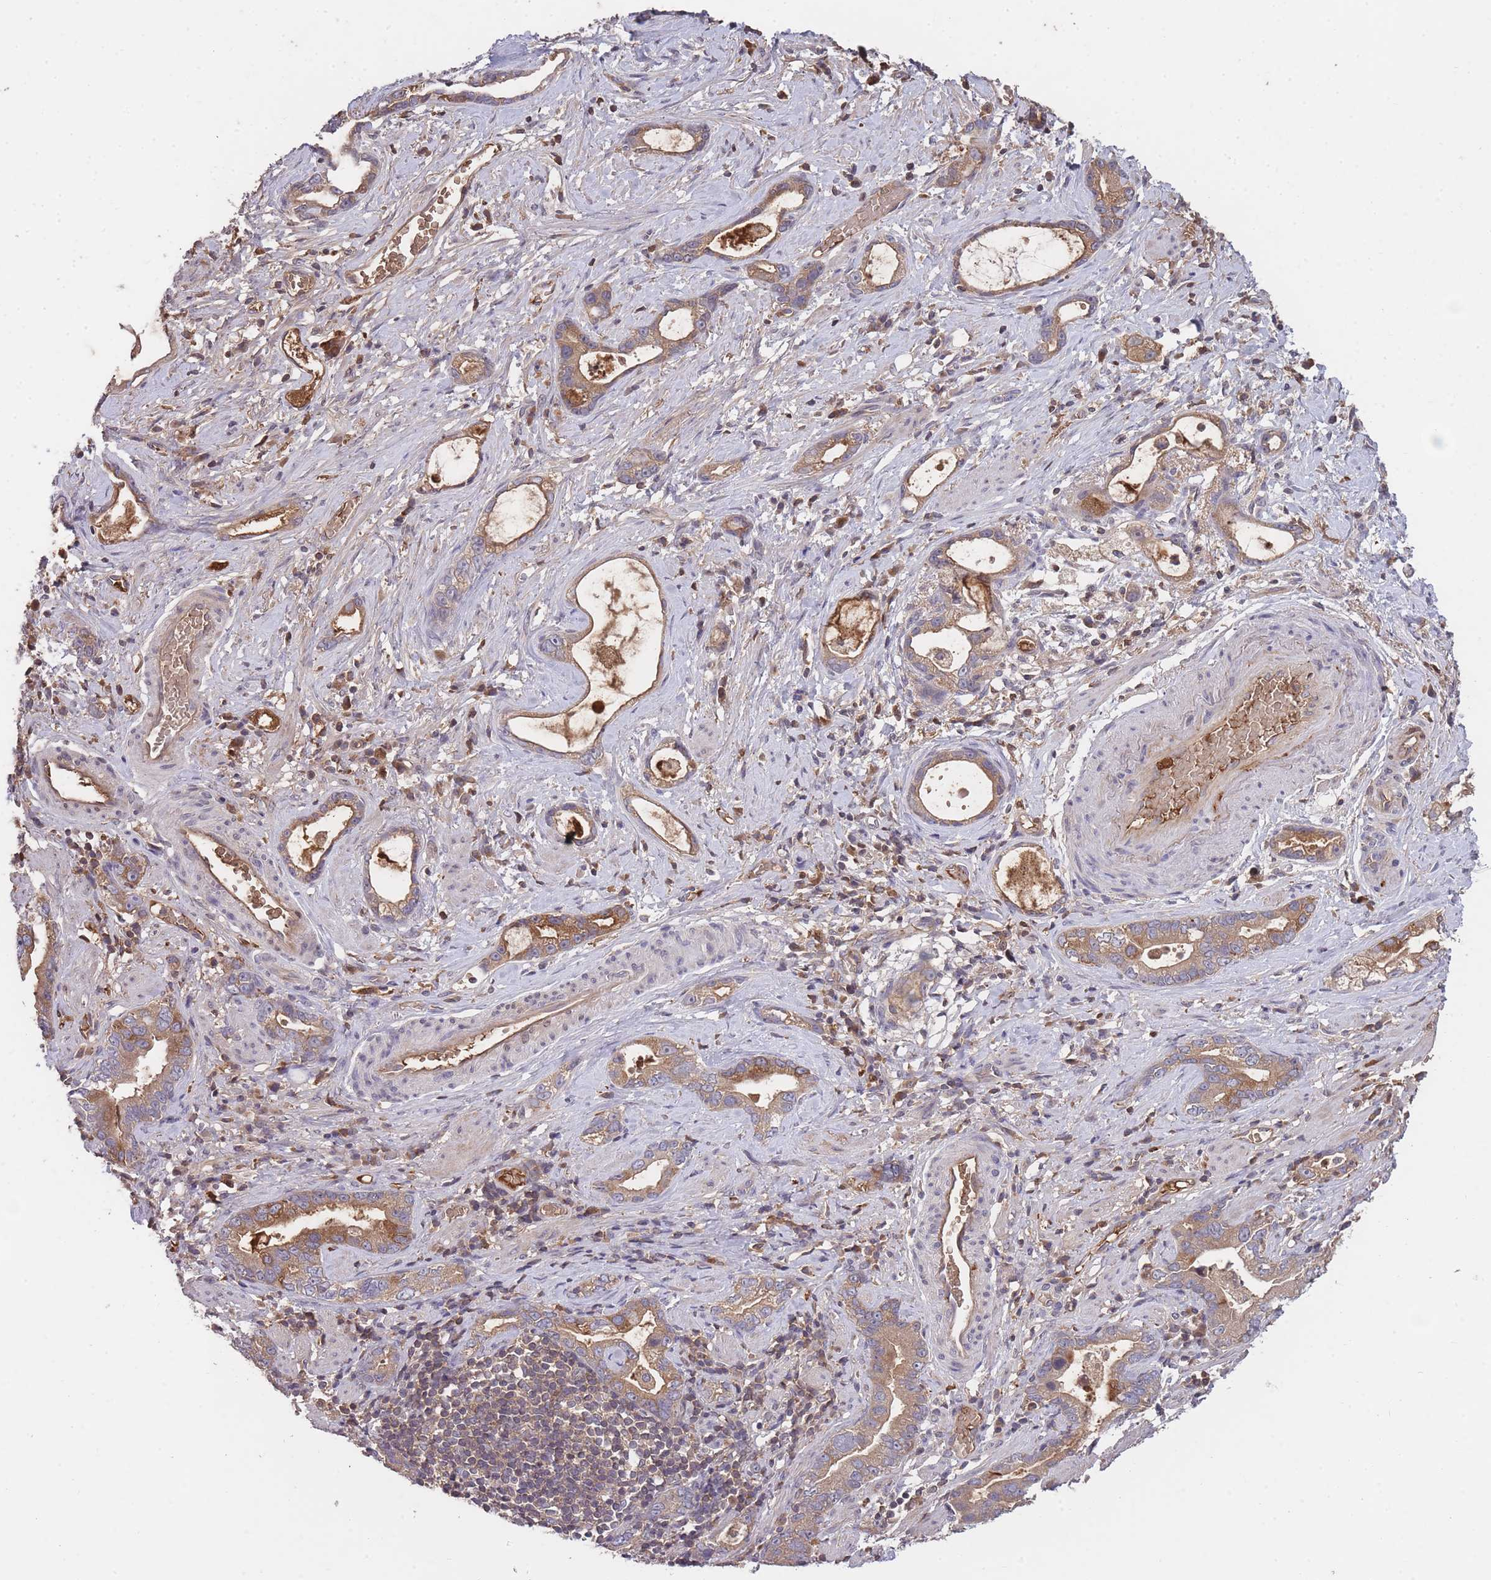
{"staining": {"intensity": "moderate", "quantity": ">75%", "location": "cytoplasmic/membranous"}, "tissue": "stomach cancer", "cell_type": "Tumor cells", "image_type": "cancer", "snomed": [{"axis": "morphology", "description": "Adenocarcinoma, NOS"}, {"axis": "topography", "description": "Stomach"}], "caption": "IHC of human stomach cancer shows medium levels of moderate cytoplasmic/membranous staining in about >75% of tumor cells.", "gene": "RALGDS", "patient": {"sex": "male", "age": 55}}